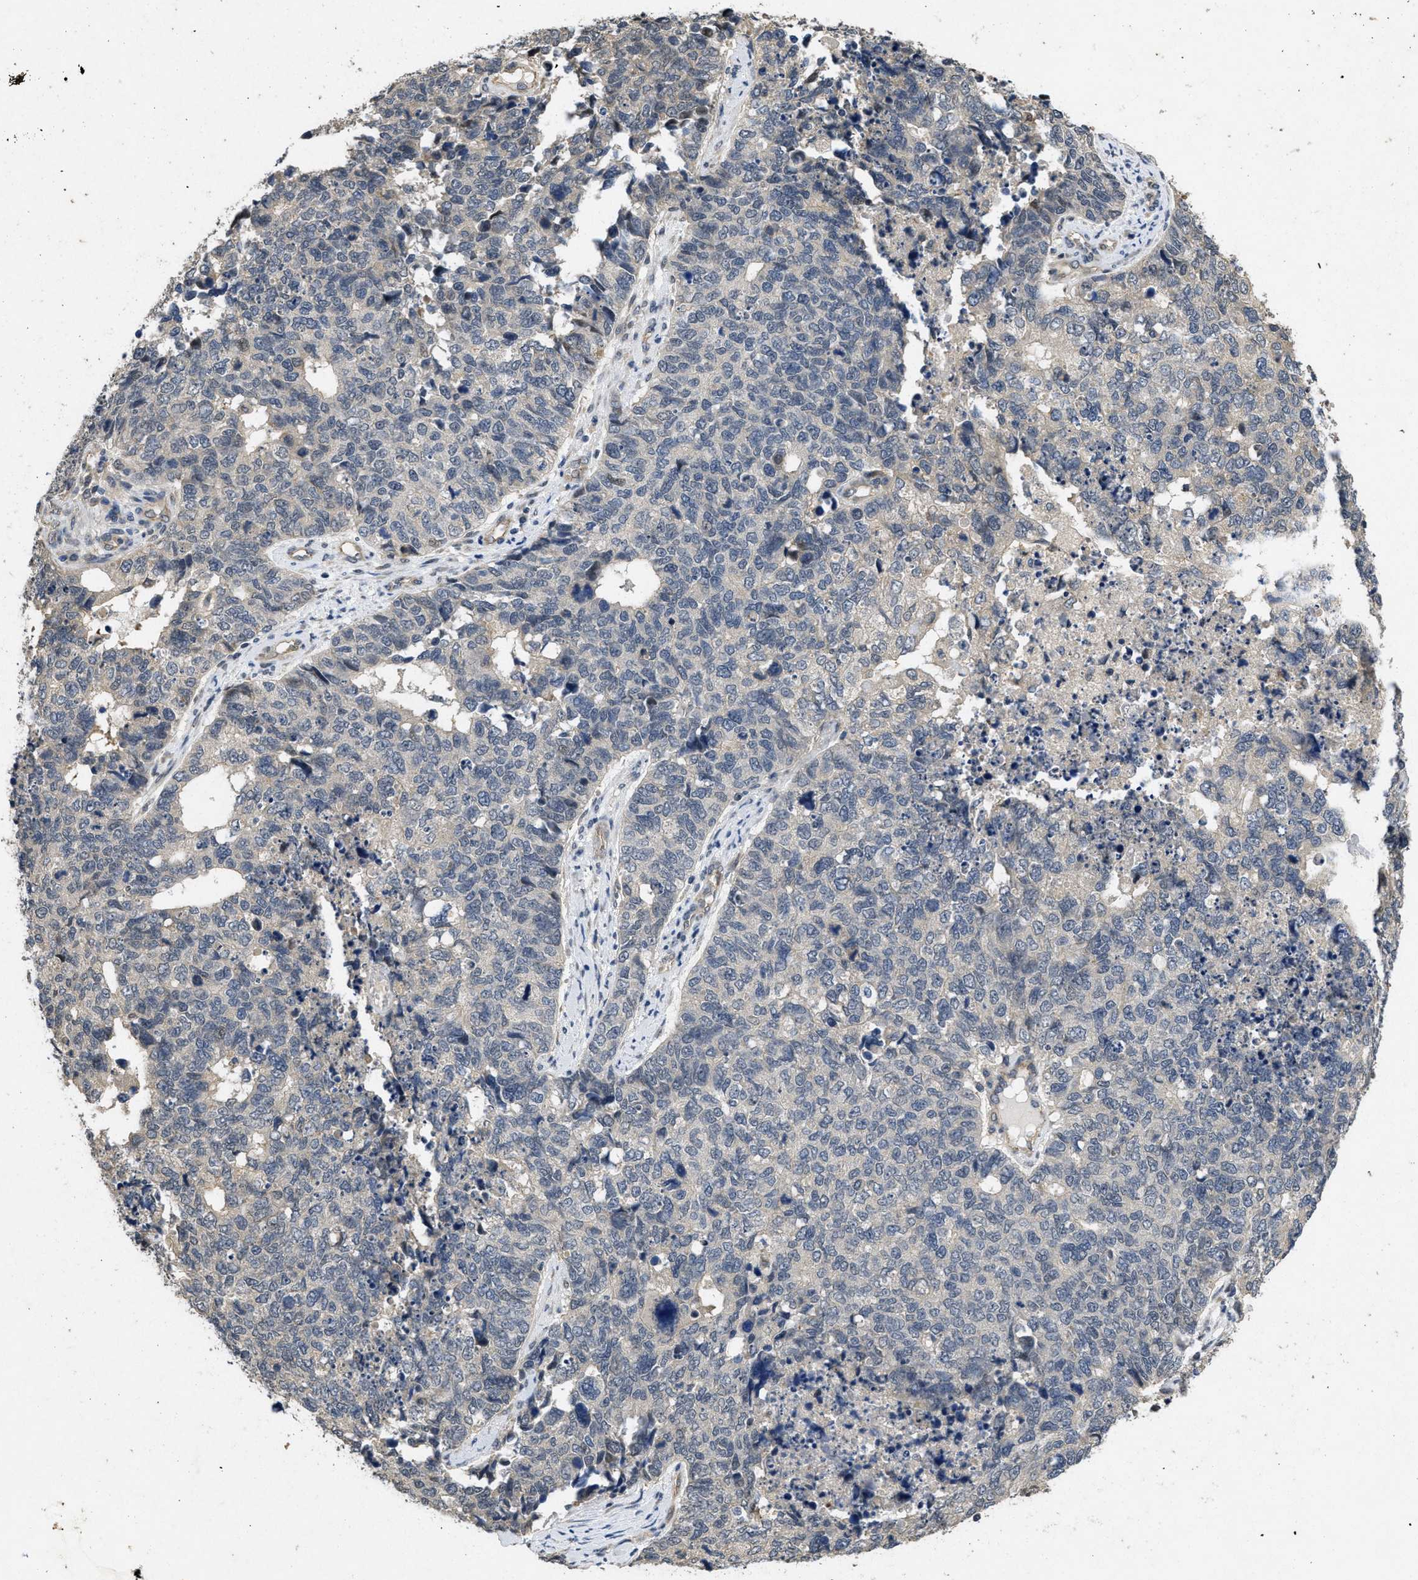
{"staining": {"intensity": "negative", "quantity": "none", "location": "none"}, "tissue": "cervical cancer", "cell_type": "Tumor cells", "image_type": "cancer", "snomed": [{"axis": "morphology", "description": "Squamous cell carcinoma, NOS"}, {"axis": "topography", "description": "Cervix"}], "caption": "Tumor cells show no significant protein expression in squamous cell carcinoma (cervical).", "gene": "PAPOLG", "patient": {"sex": "female", "age": 63}}